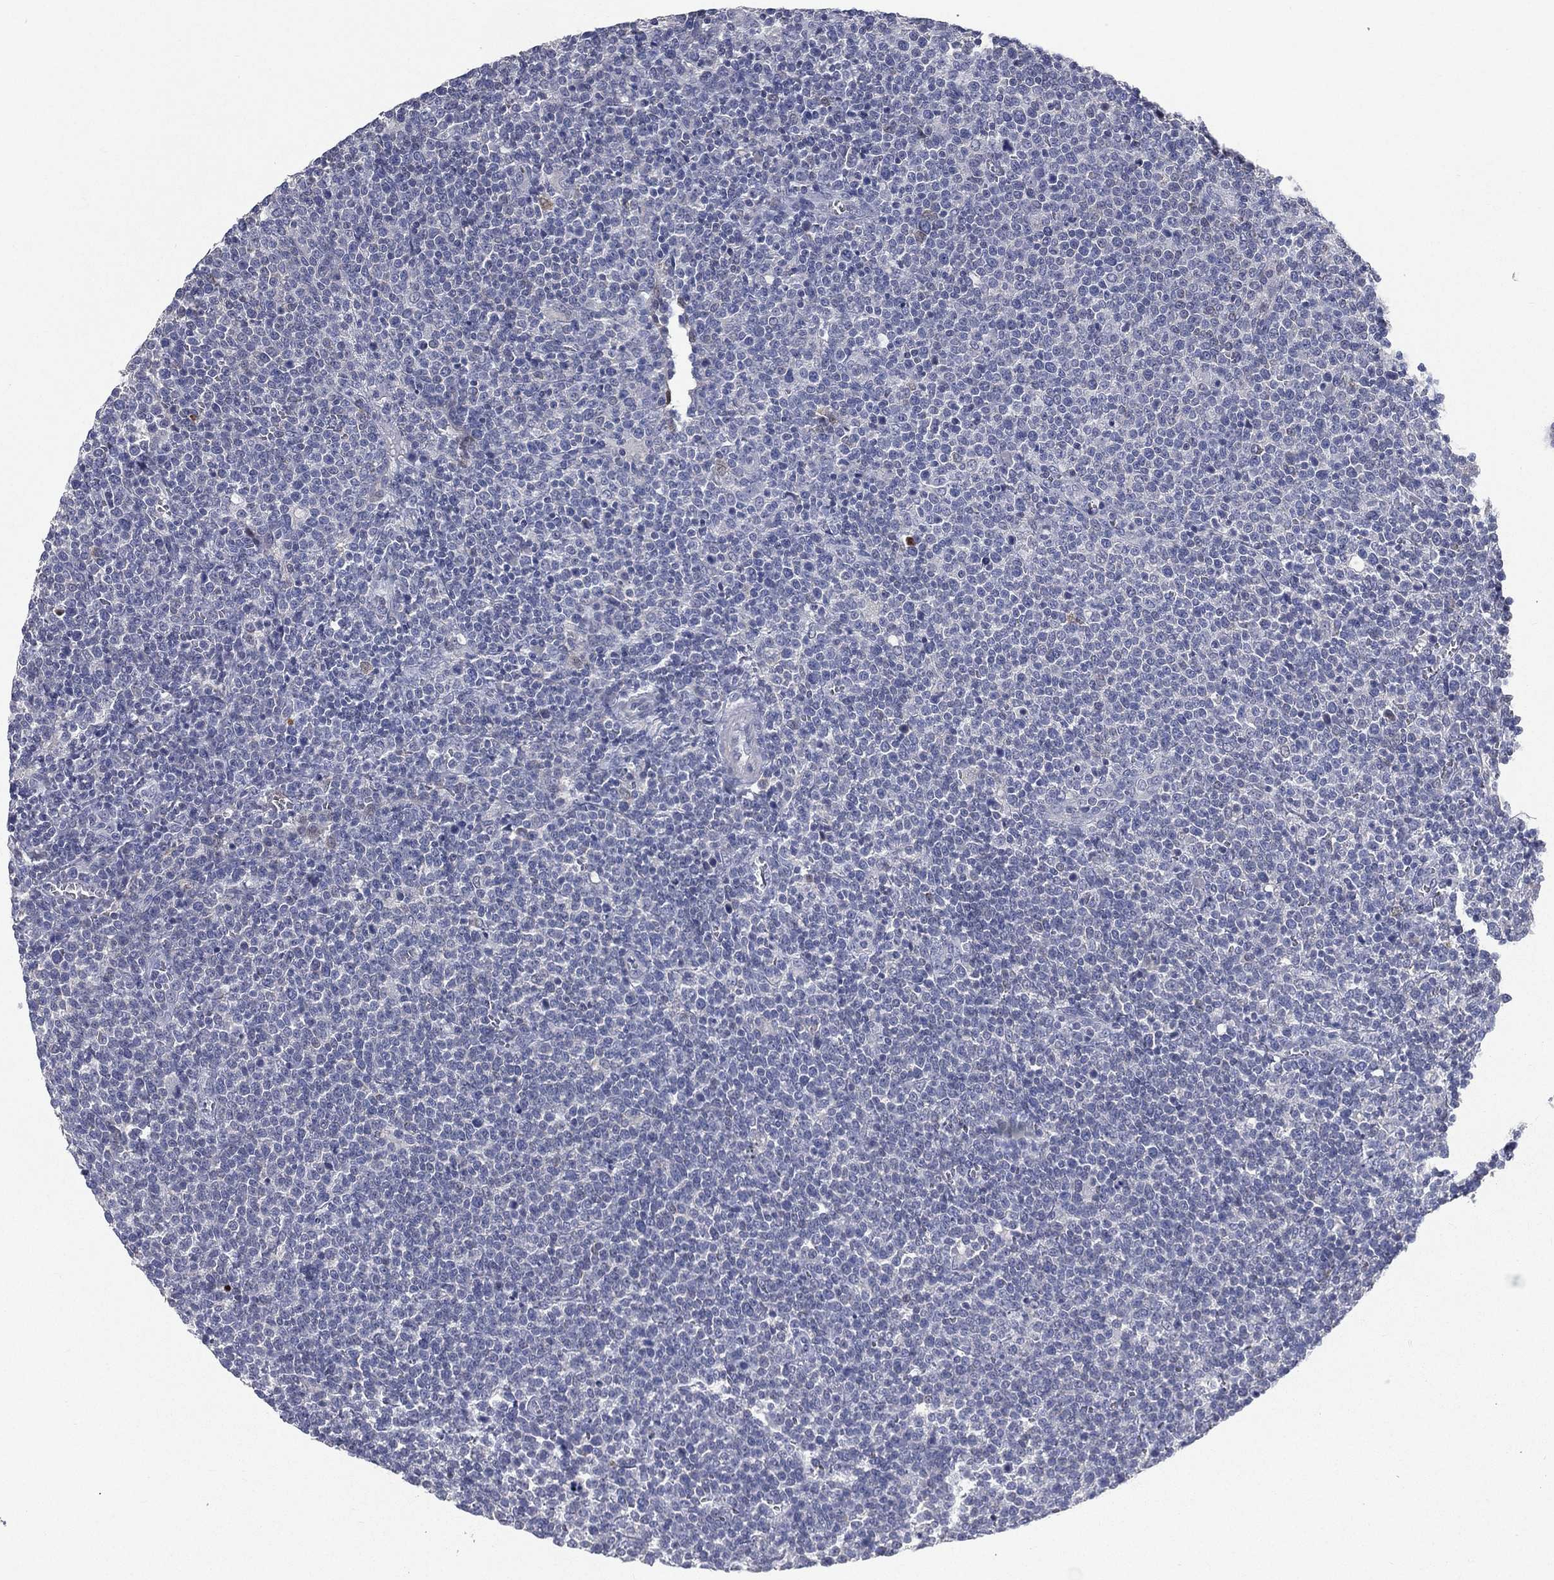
{"staining": {"intensity": "negative", "quantity": "none", "location": "none"}, "tissue": "lymphoma", "cell_type": "Tumor cells", "image_type": "cancer", "snomed": [{"axis": "morphology", "description": "Malignant lymphoma, non-Hodgkin's type, High grade"}, {"axis": "topography", "description": "Lymph node"}], "caption": "DAB immunohistochemical staining of lymphoma exhibits no significant staining in tumor cells.", "gene": "DMKN", "patient": {"sex": "male", "age": 61}}